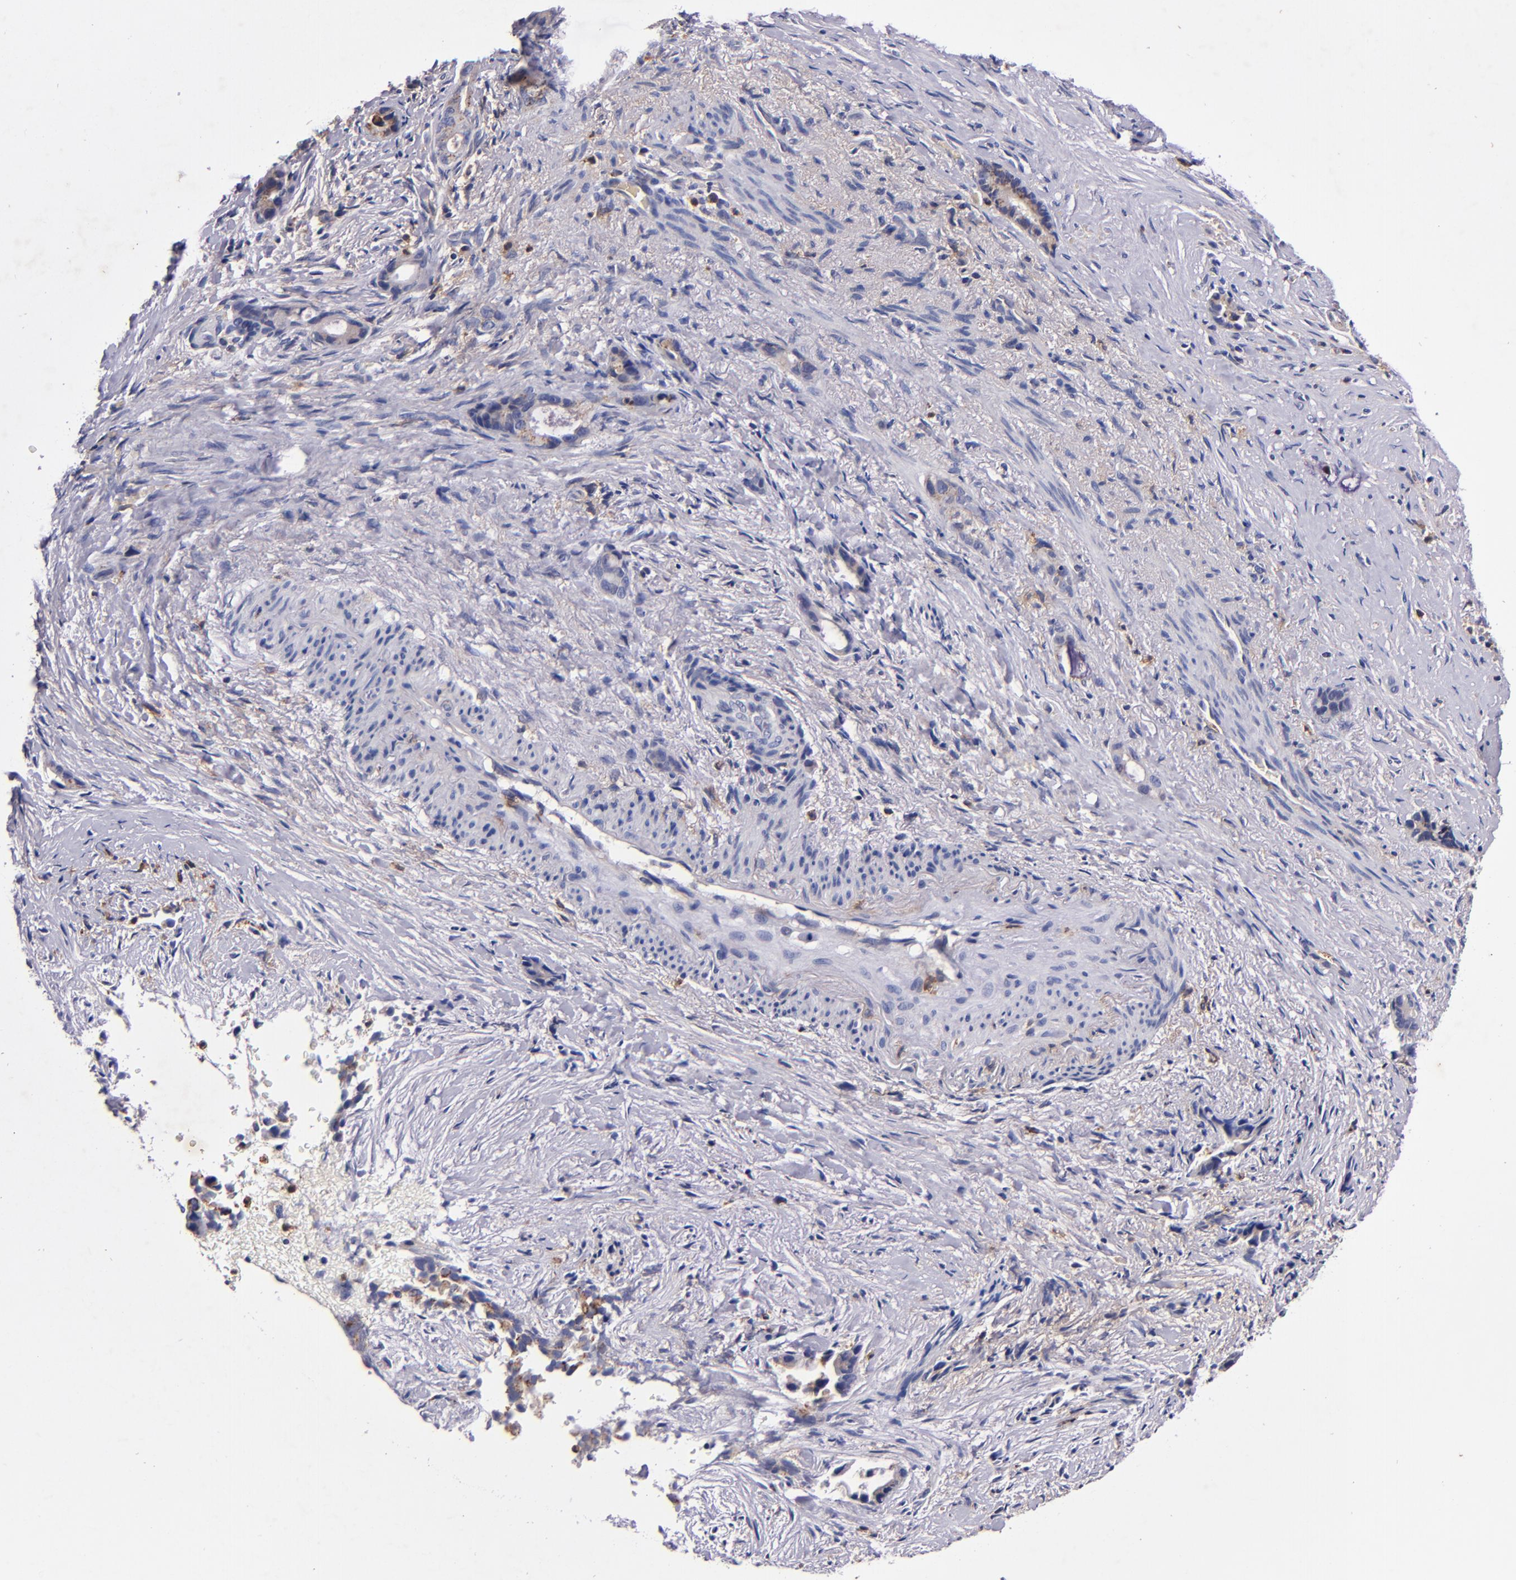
{"staining": {"intensity": "moderate", "quantity": "<25%", "location": "cytoplasmic/membranous"}, "tissue": "liver cancer", "cell_type": "Tumor cells", "image_type": "cancer", "snomed": [{"axis": "morphology", "description": "Cholangiocarcinoma"}, {"axis": "topography", "description": "Liver"}], "caption": "Moderate cytoplasmic/membranous staining for a protein is seen in approximately <25% of tumor cells of liver cancer using immunohistochemistry.", "gene": "SIRPA", "patient": {"sex": "female", "age": 55}}